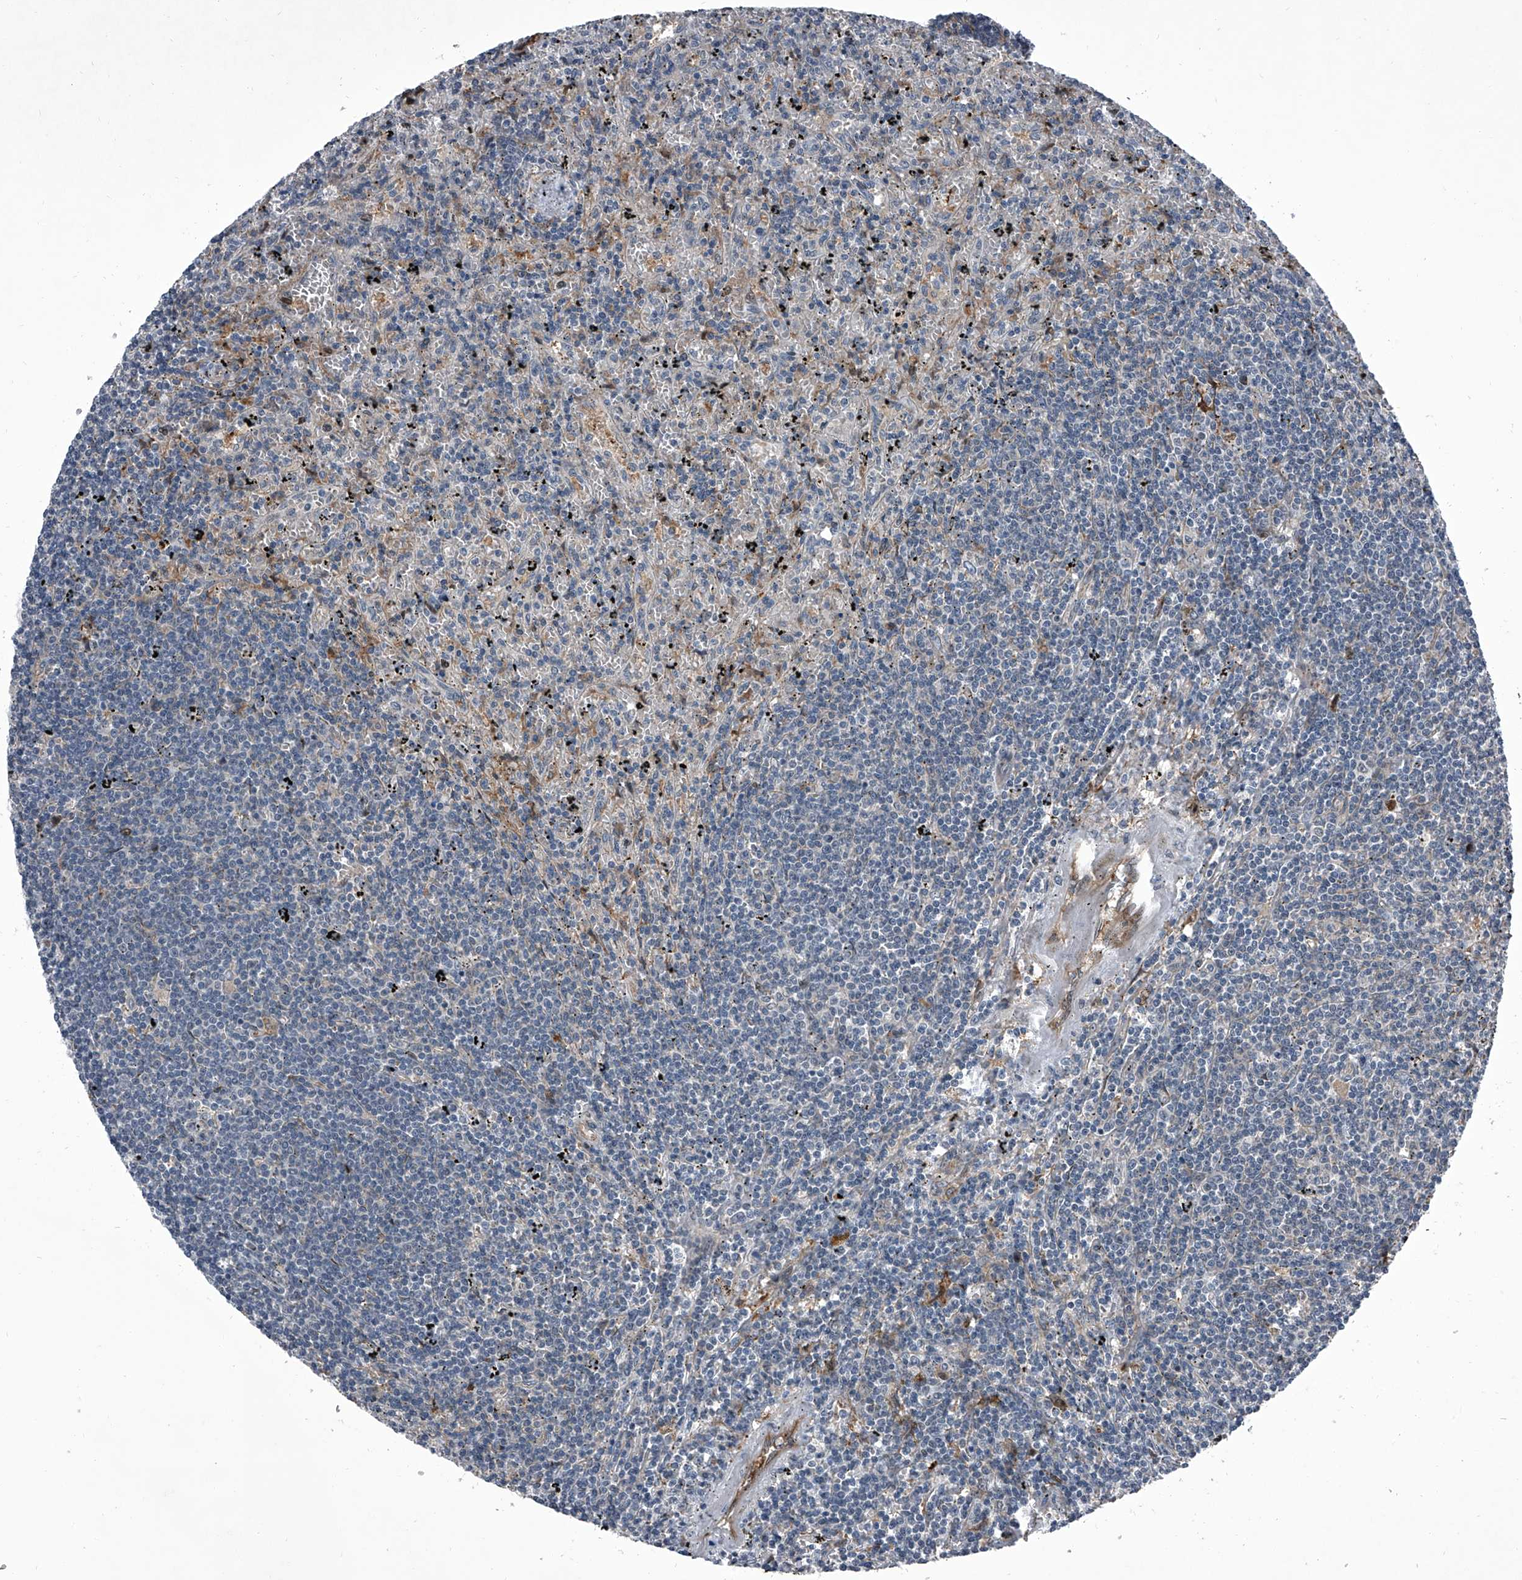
{"staining": {"intensity": "negative", "quantity": "none", "location": "none"}, "tissue": "lymphoma", "cell_type": "Tumor cells", "image_type": "cancer", "snomed": [{"axis": "morphology", "description": "Malignant lymphoma, non-Hodgkin's type, Low grade"}, {"axis": "topography", "description": "Spleen"}], "caption": "An image of lymphoma stained for a protein shows no brown staining in tumor cells.", "gene": "ELK4", "patient": {"sex": "male", "age": 76}}